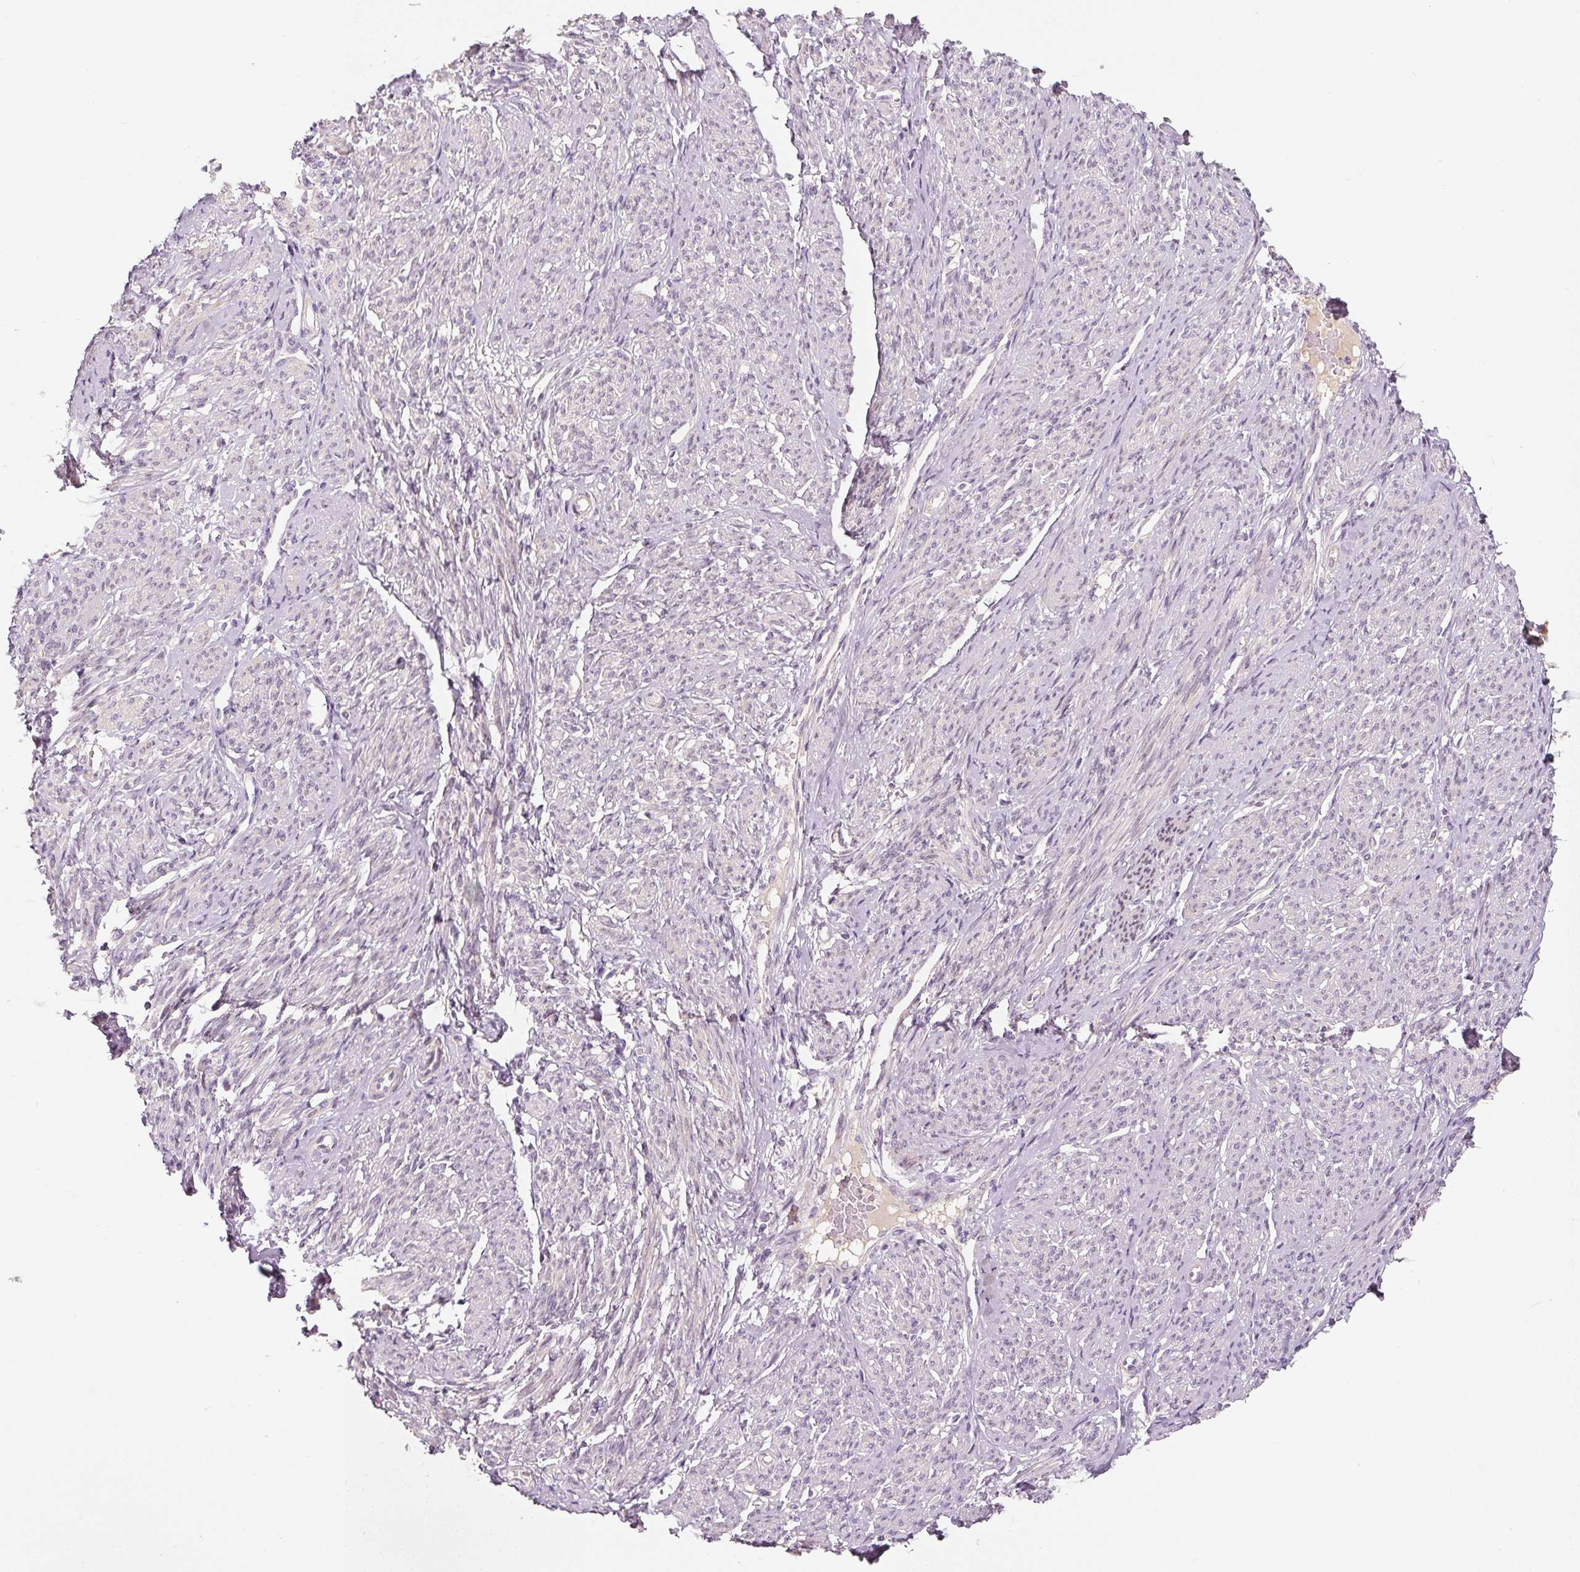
{"staining": {"intensity": "weak", "quantity": "25%-75%", "location": "cytoplasmic/membranous,nuclear"}, "tissue": "smooth muscle", "cell_type": "Smooth muscle cells", "image_type": "normal", "snomed": [{"axis": "morphology", "description": "Normal tissue, NOS"}, {"axis": "topography", "description": "Smooth muscle"}], "caption": "The immunohistochemical stain highlights weak cytoplasmic/membranous,nuclear positivity in smooth muscle cells of normal smooth muscle. (Brightfield microscopy of DAB IHC at high magnification).", "gene": "PWWP3B", "patient": {"sex": "female", "age": 65}}